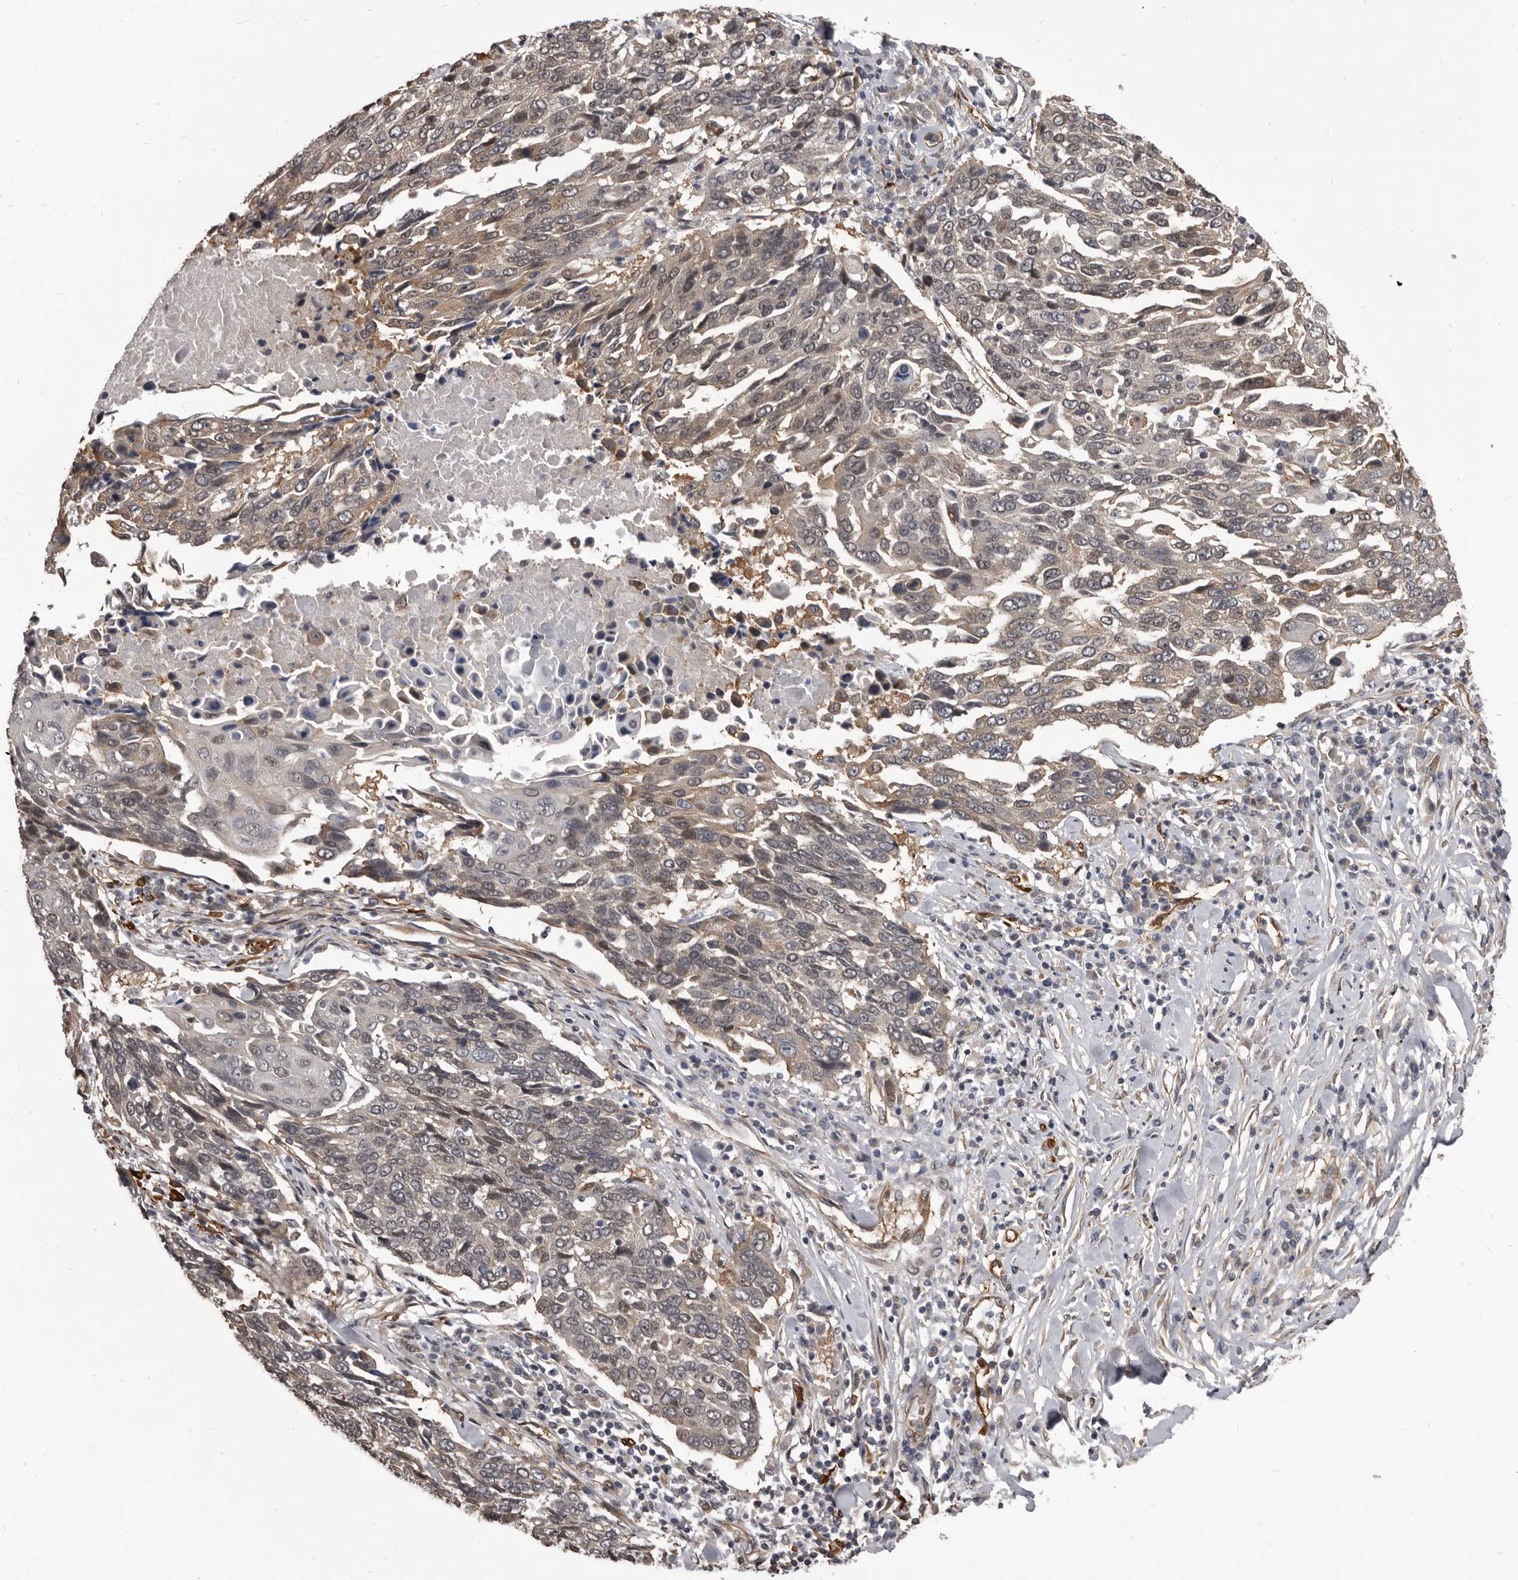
{"staining": {"intensity": "weak", "quantity": "25%-75%", "location": "cytoplasmic/membranous"}, "tissue": "lung cancer", "cell_type": "Tumor cells", "image_type": "cancer", "snomed": [{"axis": "morphology", "description": "Squamous cell carcinoma, NOS"}, {"axis": "topography", "description": "Lung"}], "caption": "Lung squamous cell carcinoma was stained to show a protein in brown. There is low levels of weak cytoplasmic/membranous expression in about 25%-75% of tumor cells. (Brightfield microscopy of DAB IHC at high magnification).", "gene": "ADAMTS20", "patient": {"sex": "male", "age": 66}}